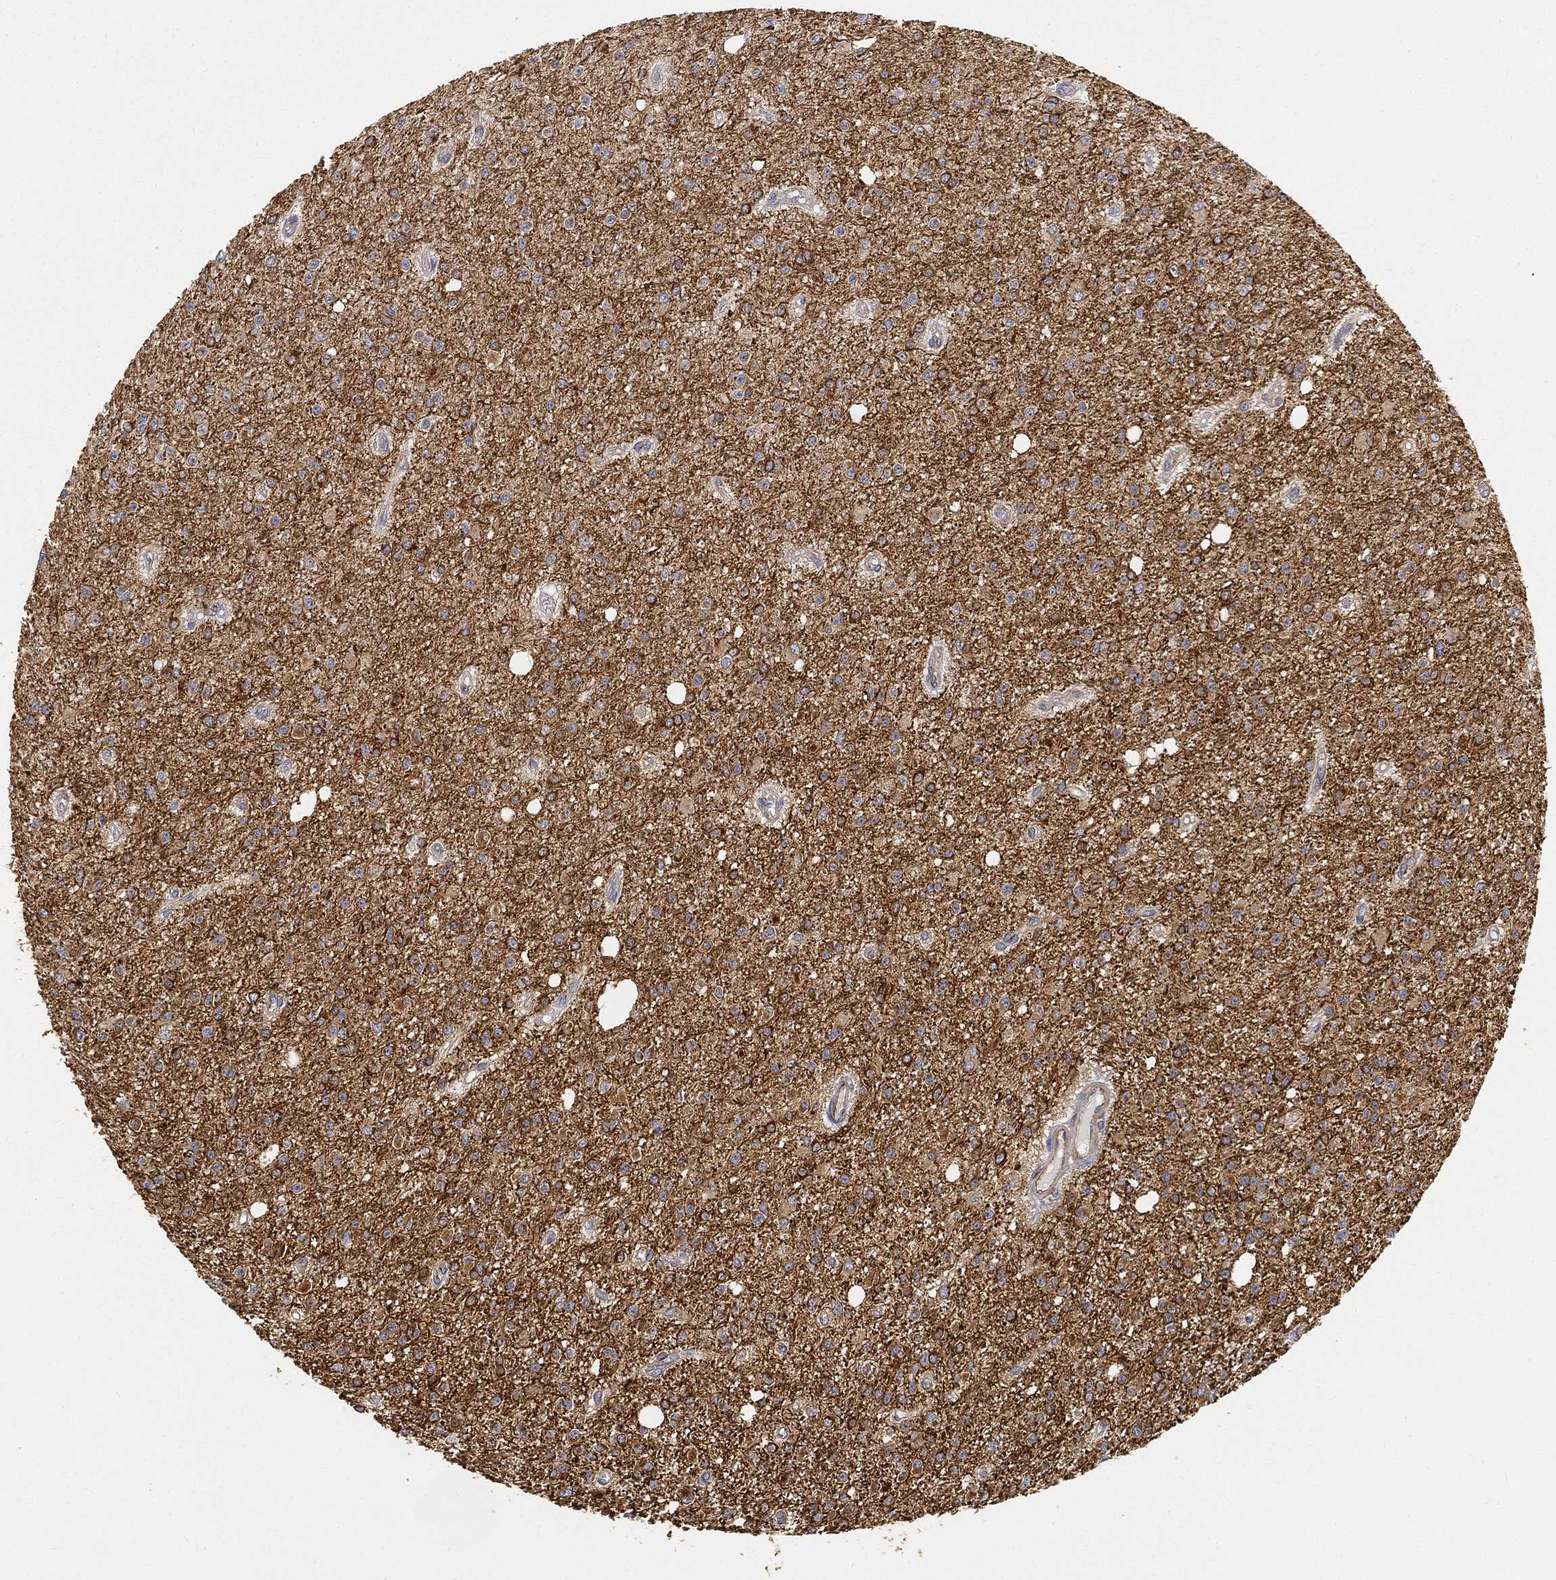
{"staining": {"intensity": "negative", "quantity": "none", "location": "none"}, "tissue": "glioma", "cell_type": "Tumor cells", "image_type": "cancer", "snomed": [{"axis": "morphology", "description": "Glioma, malignant, Low grade"}, {"axis": "topography", "description": "Brain"}], "caption": "Malignant low-grade glioma was stained to show a protein in brown. There is no significant staining in tumor cells.", "gene": "TMEM25", "patient": {"sex": "female", "age": 45}}